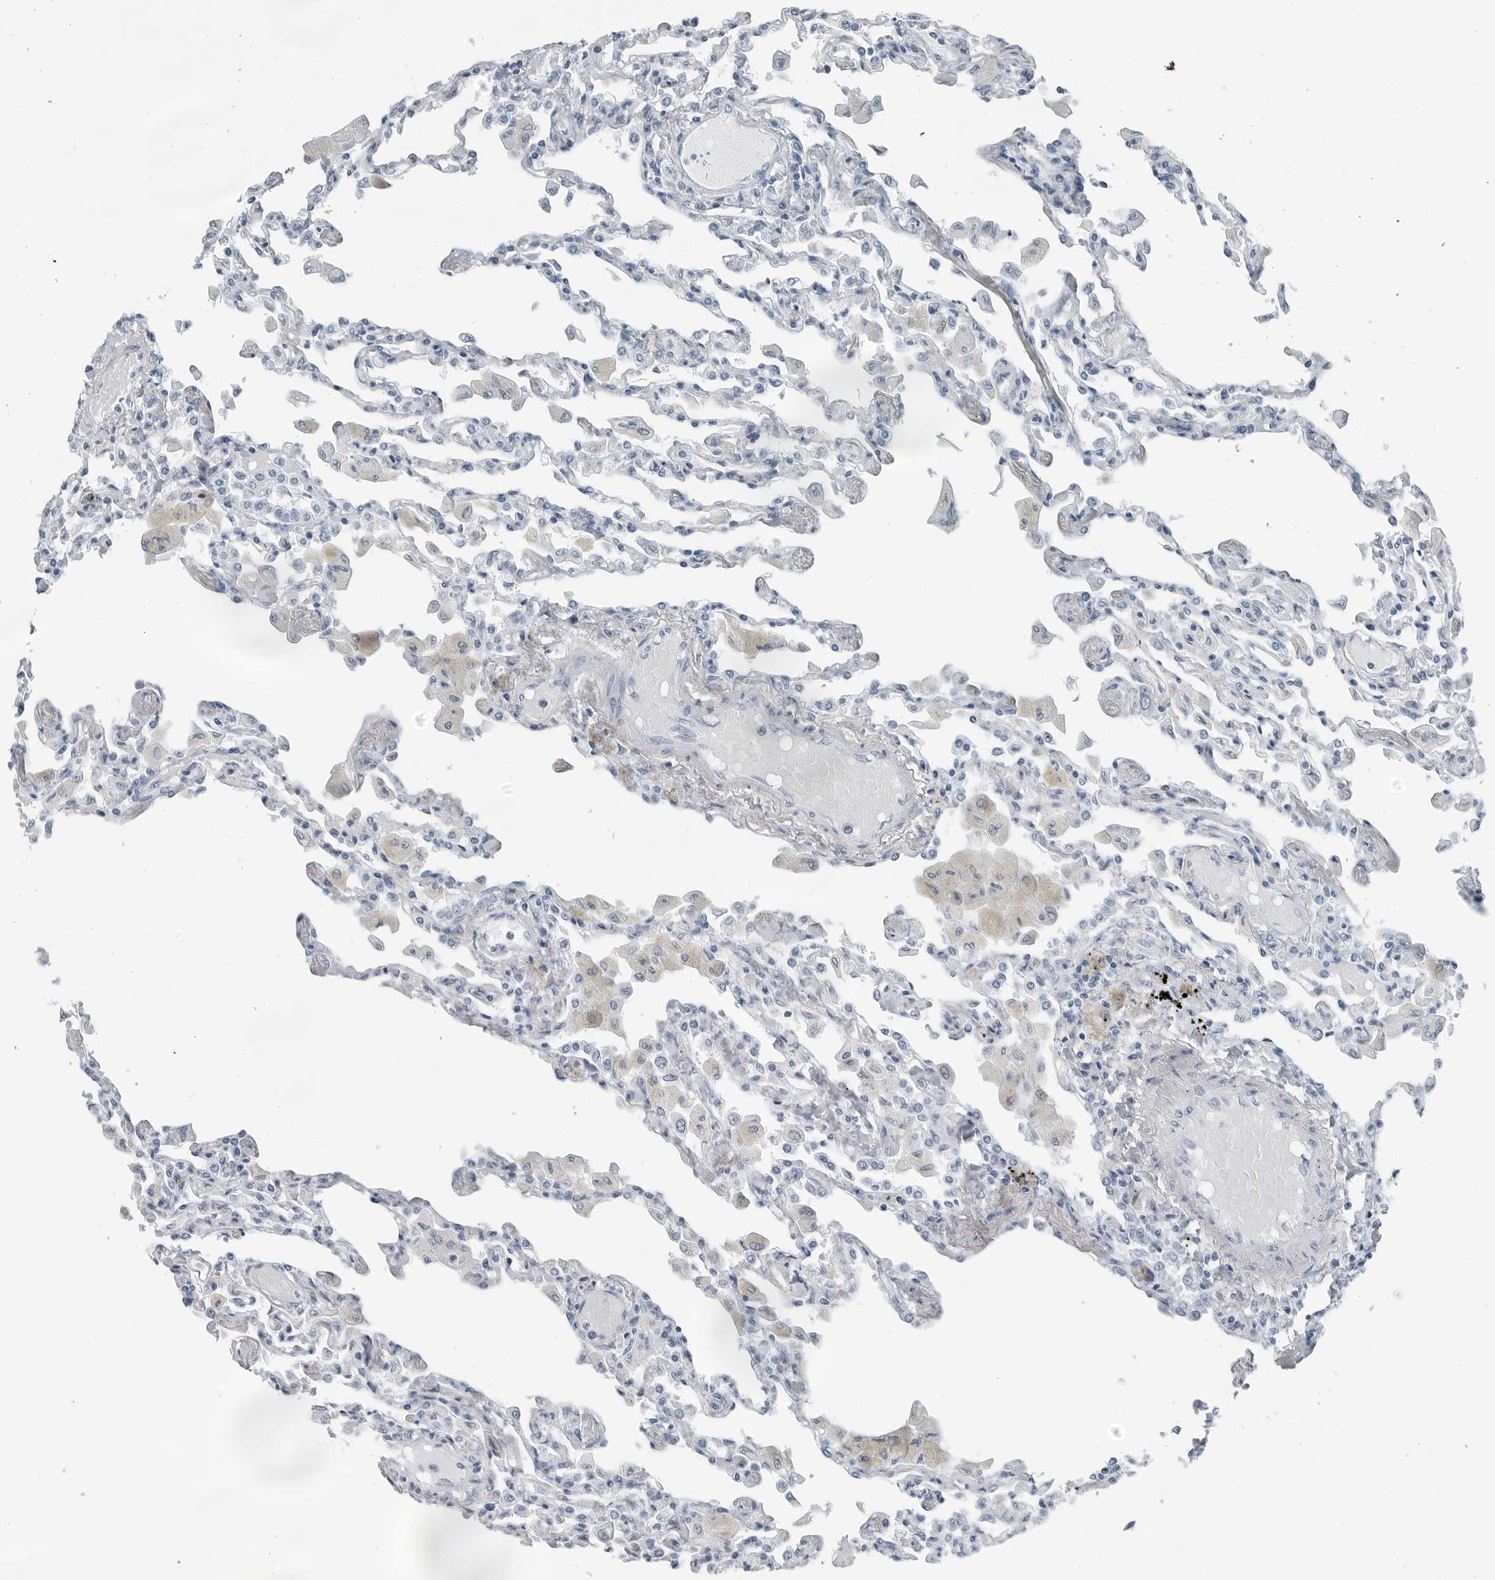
{"staining": {"intensity": "negative", "quantity": "none", "location": "none"}, "tissue": "lung", "cell_type": "Alveolar cells", "image_type": "normal", "snomed": [{"axis": "morphology", "description": "Normal tissue, NOS"}, {"axis": "topography", "description": "Bronchus"}, {"axis": "topography", "description": "Lung"}], "caption": "IHC of unremarkable lung reveals no expression in alveolar cells.", "gene": "FABP6", "patient": {"sex": "female", "age": 49}}